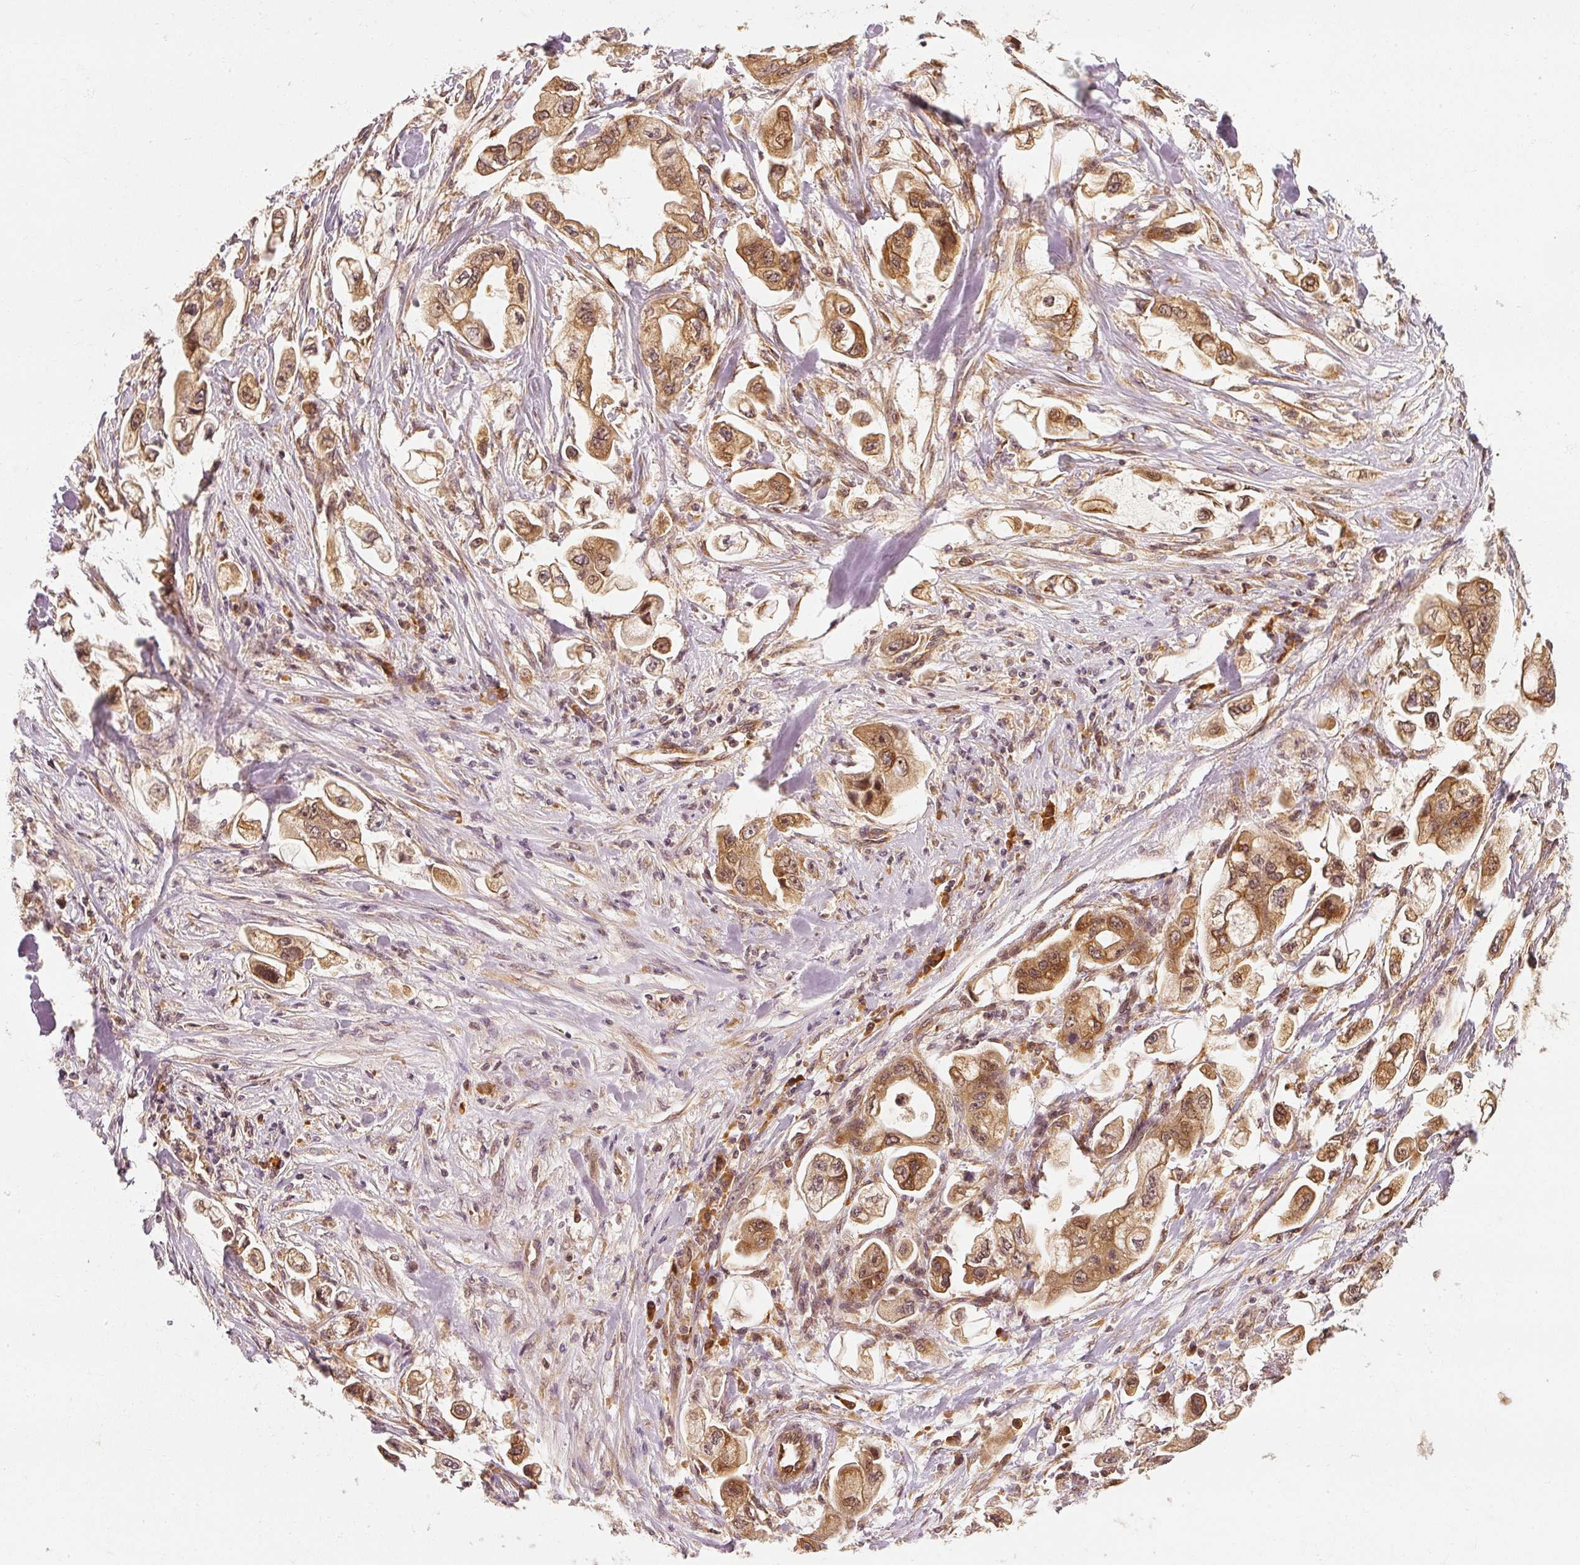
{"staining": {"intensity": "moderate", "quantity": ">75%", "location": "cytoplasmic/membranous"}, "tissue": "stomach cancer", "cell_type": "Tumor cells", "image_type": "cancer", "snomed": [{"axis": "morphology", "description": "Adenocarcinoma, NOS"}, {"axis": "topography", "description": "Stomach"}], "caption": "Human stomach adenocarcinoma stained for a protein (brown) displays moderate cytoplasmic/membranous positive staining in about >75% of tumor cells.", "gene": "EEF1A2", "patient": {"sex": "male", "age": 62}}